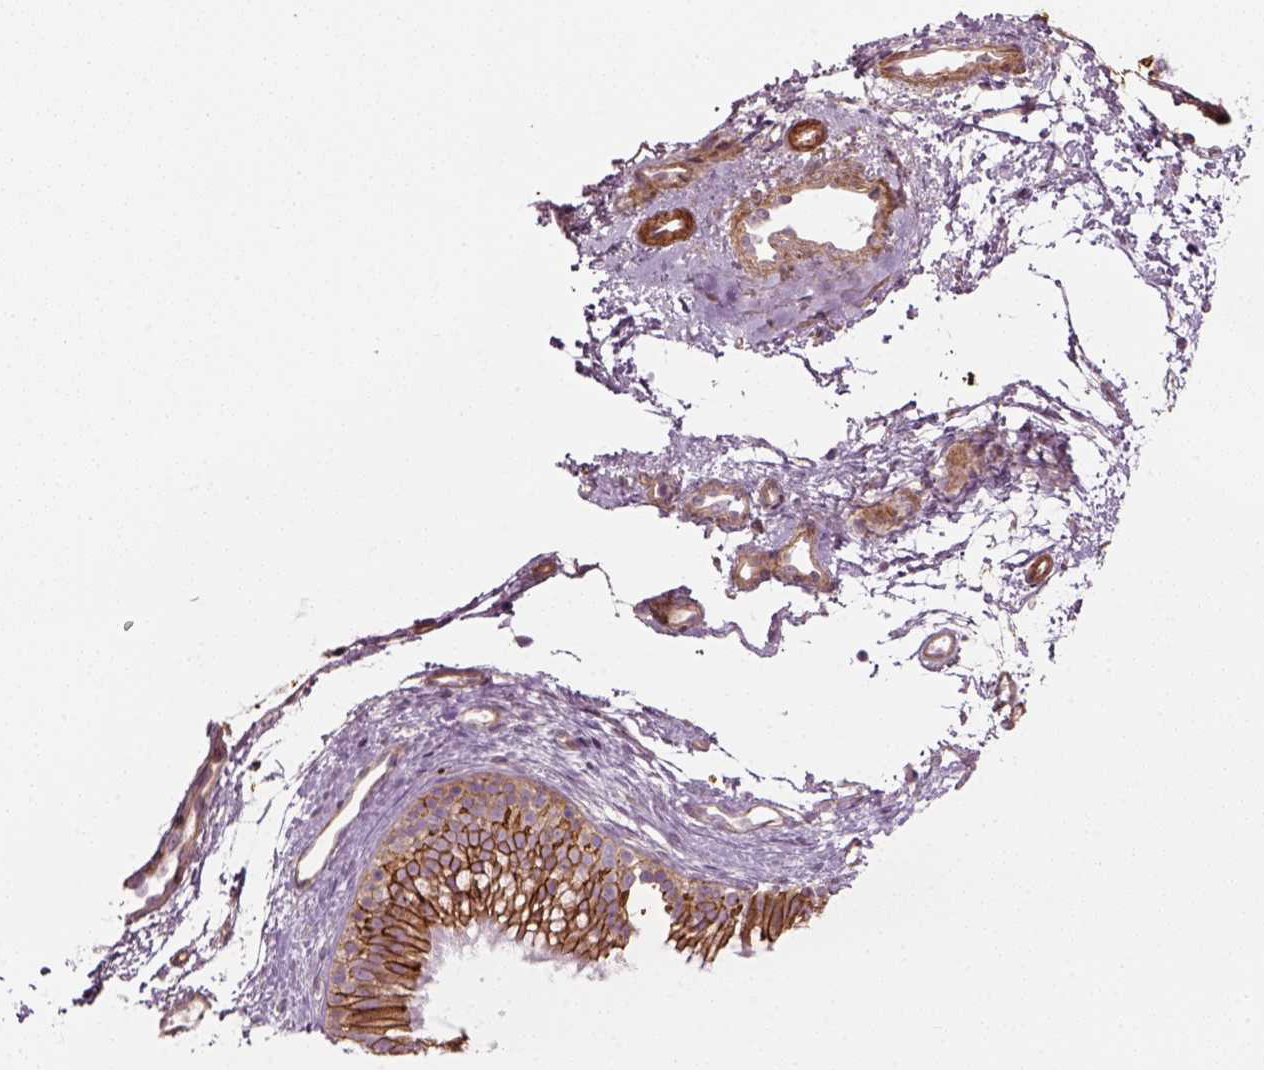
{"staining": {"intensity": "strong", "quantity": ">75%", "location": "cytoplasmic/membranous"}, "tissue": "nasopharynx", "cell_type": "Respiratory epithelial cells", "image_type": "normal", "snomed": [{"axis": "morphology", "description": "Normal tissue, NOS"}, {"axis": "topography", "description": "Nasopharynx"}], "caption": "Nasopharynx was stained to show a protein in brown. There is high levels of strong cytoplasmic/membranous positivity in about >75% of respiratory epithelial cells. The protein is shown in brown color, while the nuclei are stained blue.", "gene": "NPTN", "patient": {"sex": "male", "age": 58}}